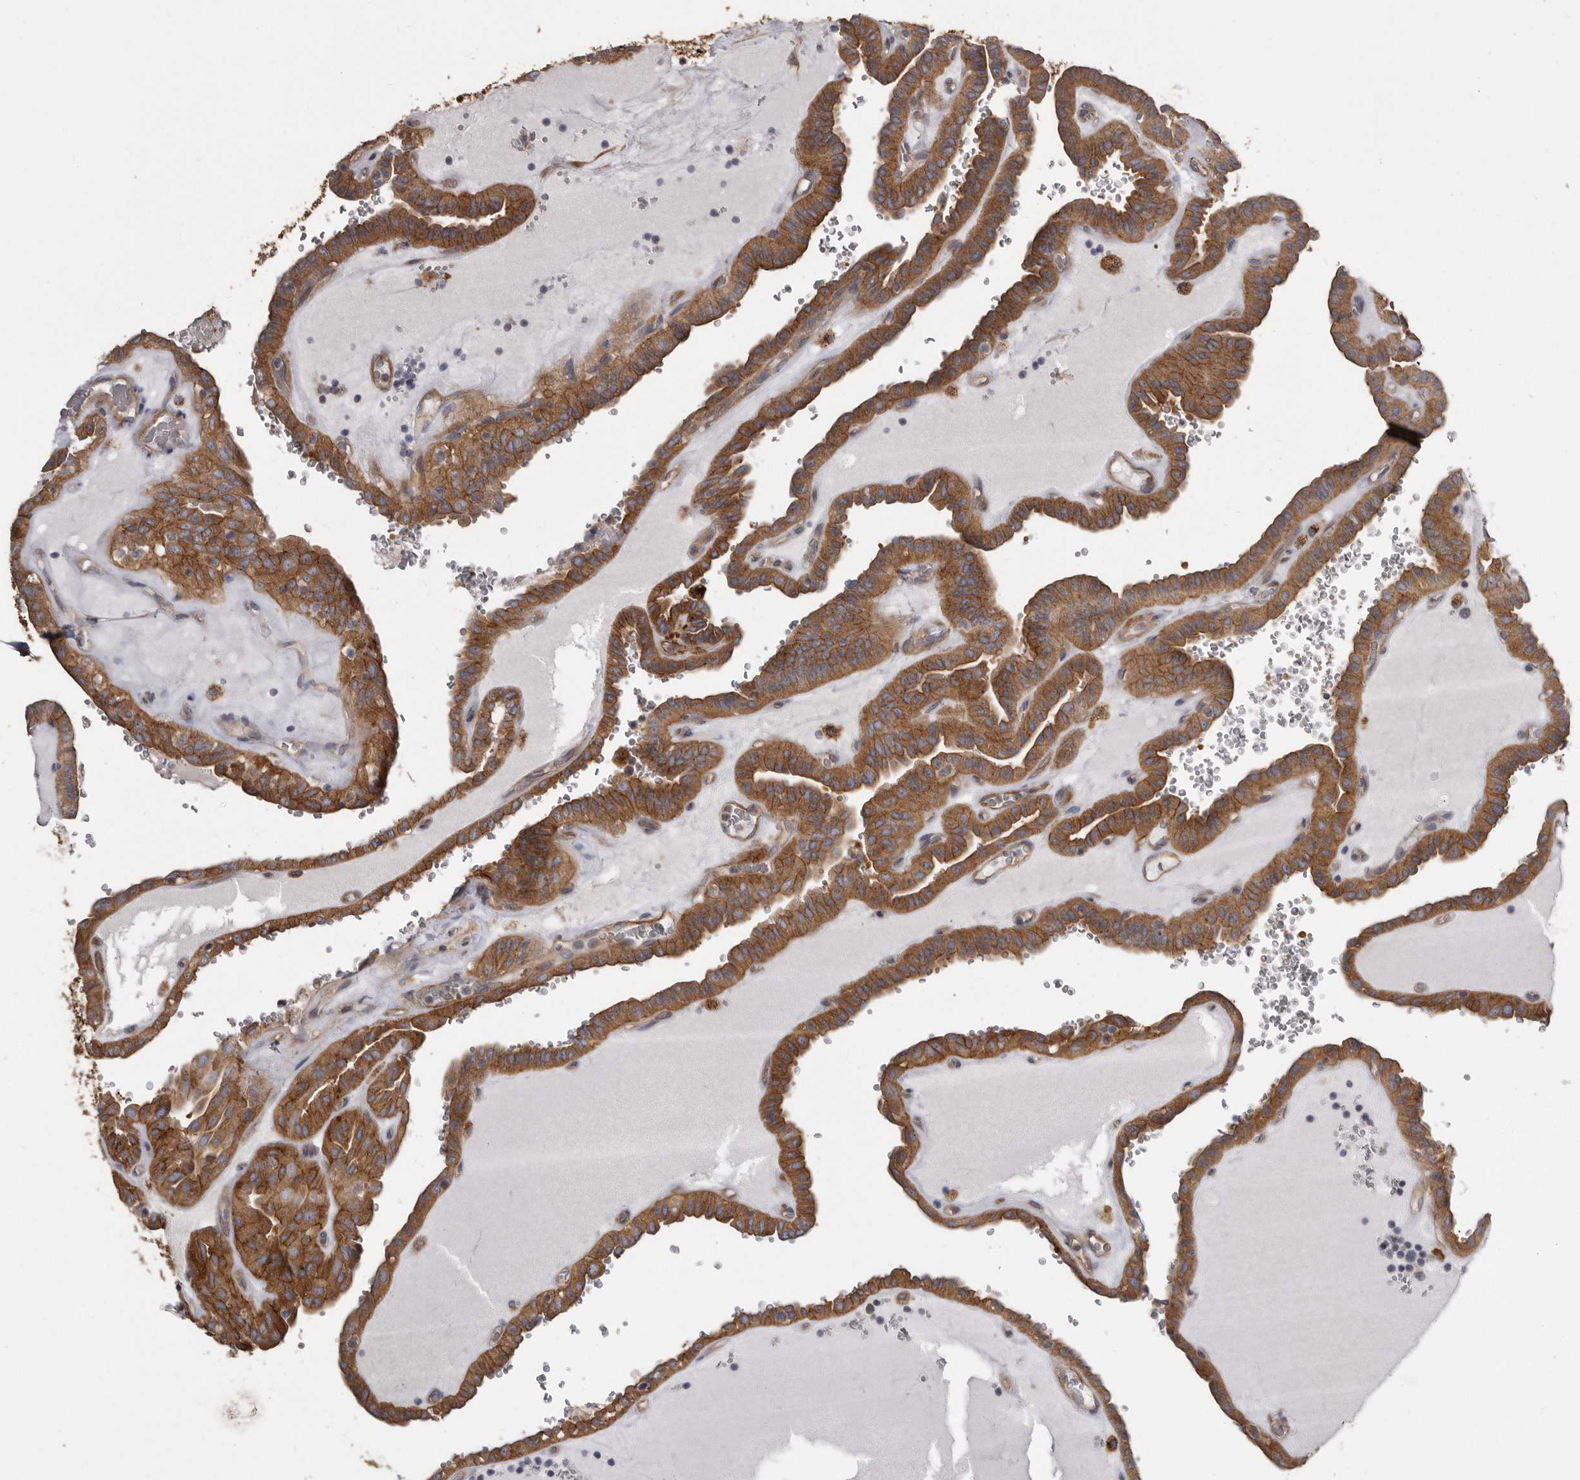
{"staining": {"intensity": "strong", "quantity": ">75%", "location": "cytoplasmic/membranous"}, "tissue": "thyroid cancer", "cell_type": "Tumor cells", "image_type": "cancer", "snomed": [{"axis": "morphology", "description": "Papillary adenocarcinoma, NOS"}, {"axis": "topography", "description": "Thyroid gland"}], "caption": "This is a micrograph of IHC staining of papillary adenocarcinoma (thyroid), which shows strong expression in the cytoplasmic/membranous of tumor cells.", "gene": "ENAH", "patient": {"sex": "male", "age": 77}}